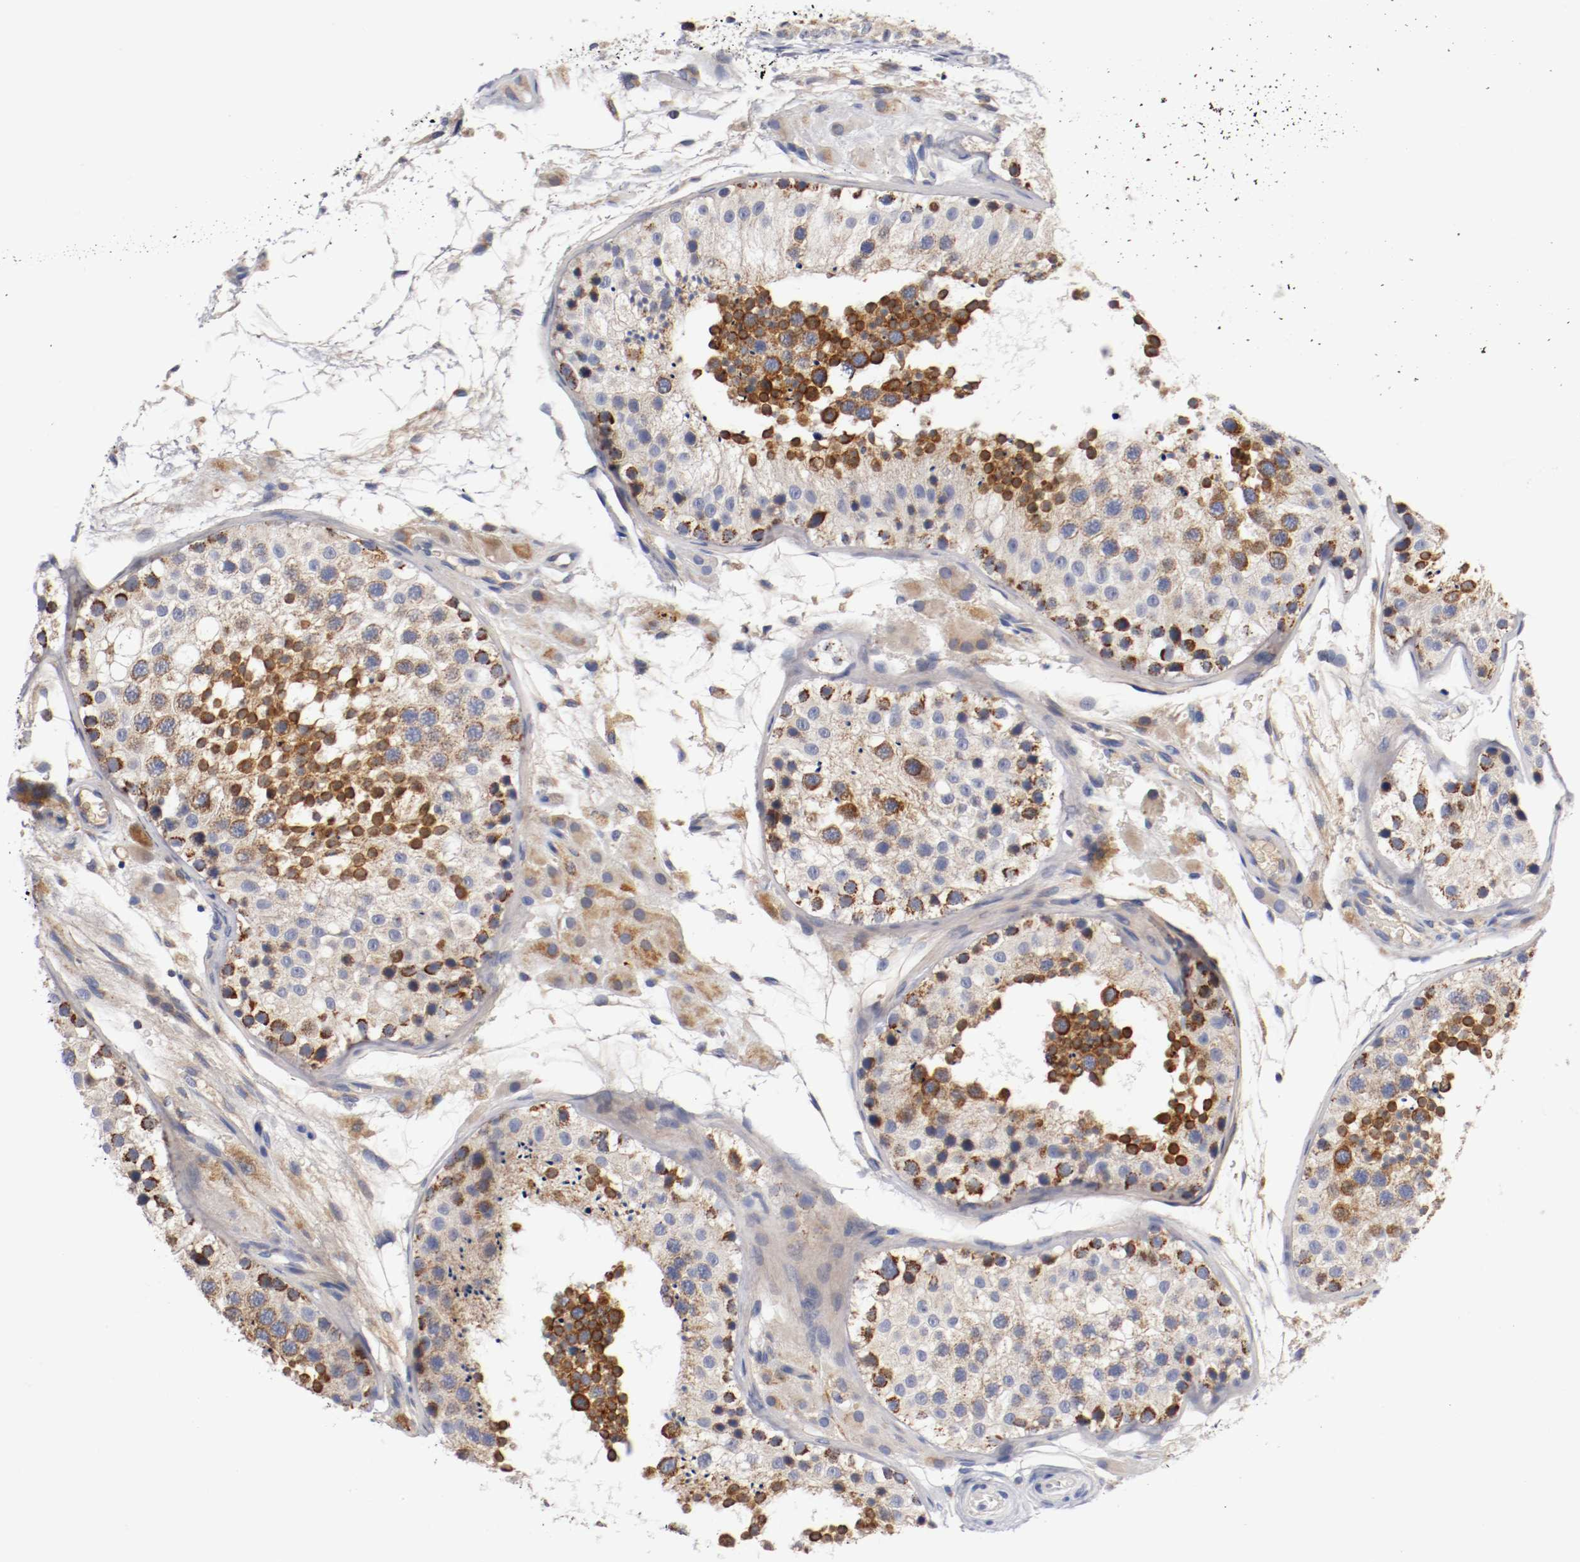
{"staining": {"intensity": "strong", "quantity": ">75%", "location": "cytoplasmic/membranous"}, "tissue": "testis", "cell_type": "Cells in seminiferous ducts", "image_type": "normal", "snomed": [{"axis": "morphology", "description": "Normal tissue, NOS"}, {"axis": "topography", "description": "Testis"}], "caption": "Cells in seminiferous ducts show strong cytoplasmic/membranous expression in about >75% of cells in unremarkable testis.", "gene": "PCSK6", "patient": {"sex": "male", "age": 26}}